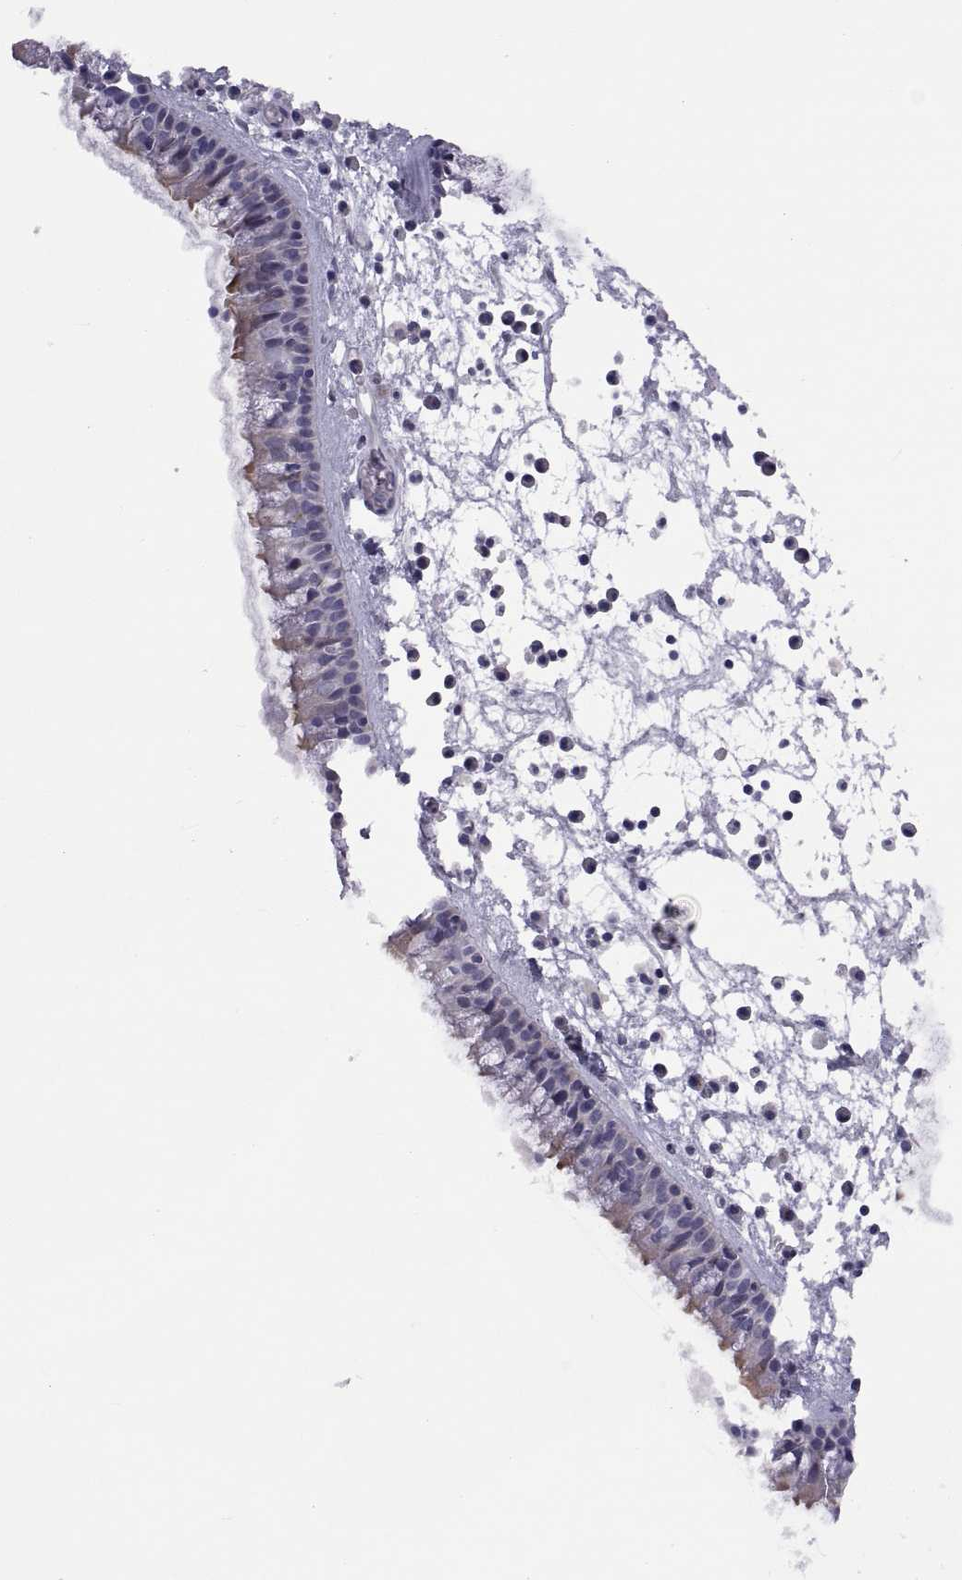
{"staining": {"intensity": "strong", "quantity": "25%-75%", "location": "cytoplasmic/membranous"}, "tissue": "nasopharynx", "cell_type": "Respiratory epithelial cells", "image_type": "normal", "snomed": [{"axis": "morphology", "description": "Normal tissue, NOS"}, {"axis": "topography", "description": "Nasopharynx"}], "caption": "The histopathology image shows staining of normal nasopharynx, revealing strong cytoplasmic/membranous protein staining (brown color) within respiratory epithelial cells.", "gene": "TMEM158", "patient": {"sex": "female", "age": 47}}